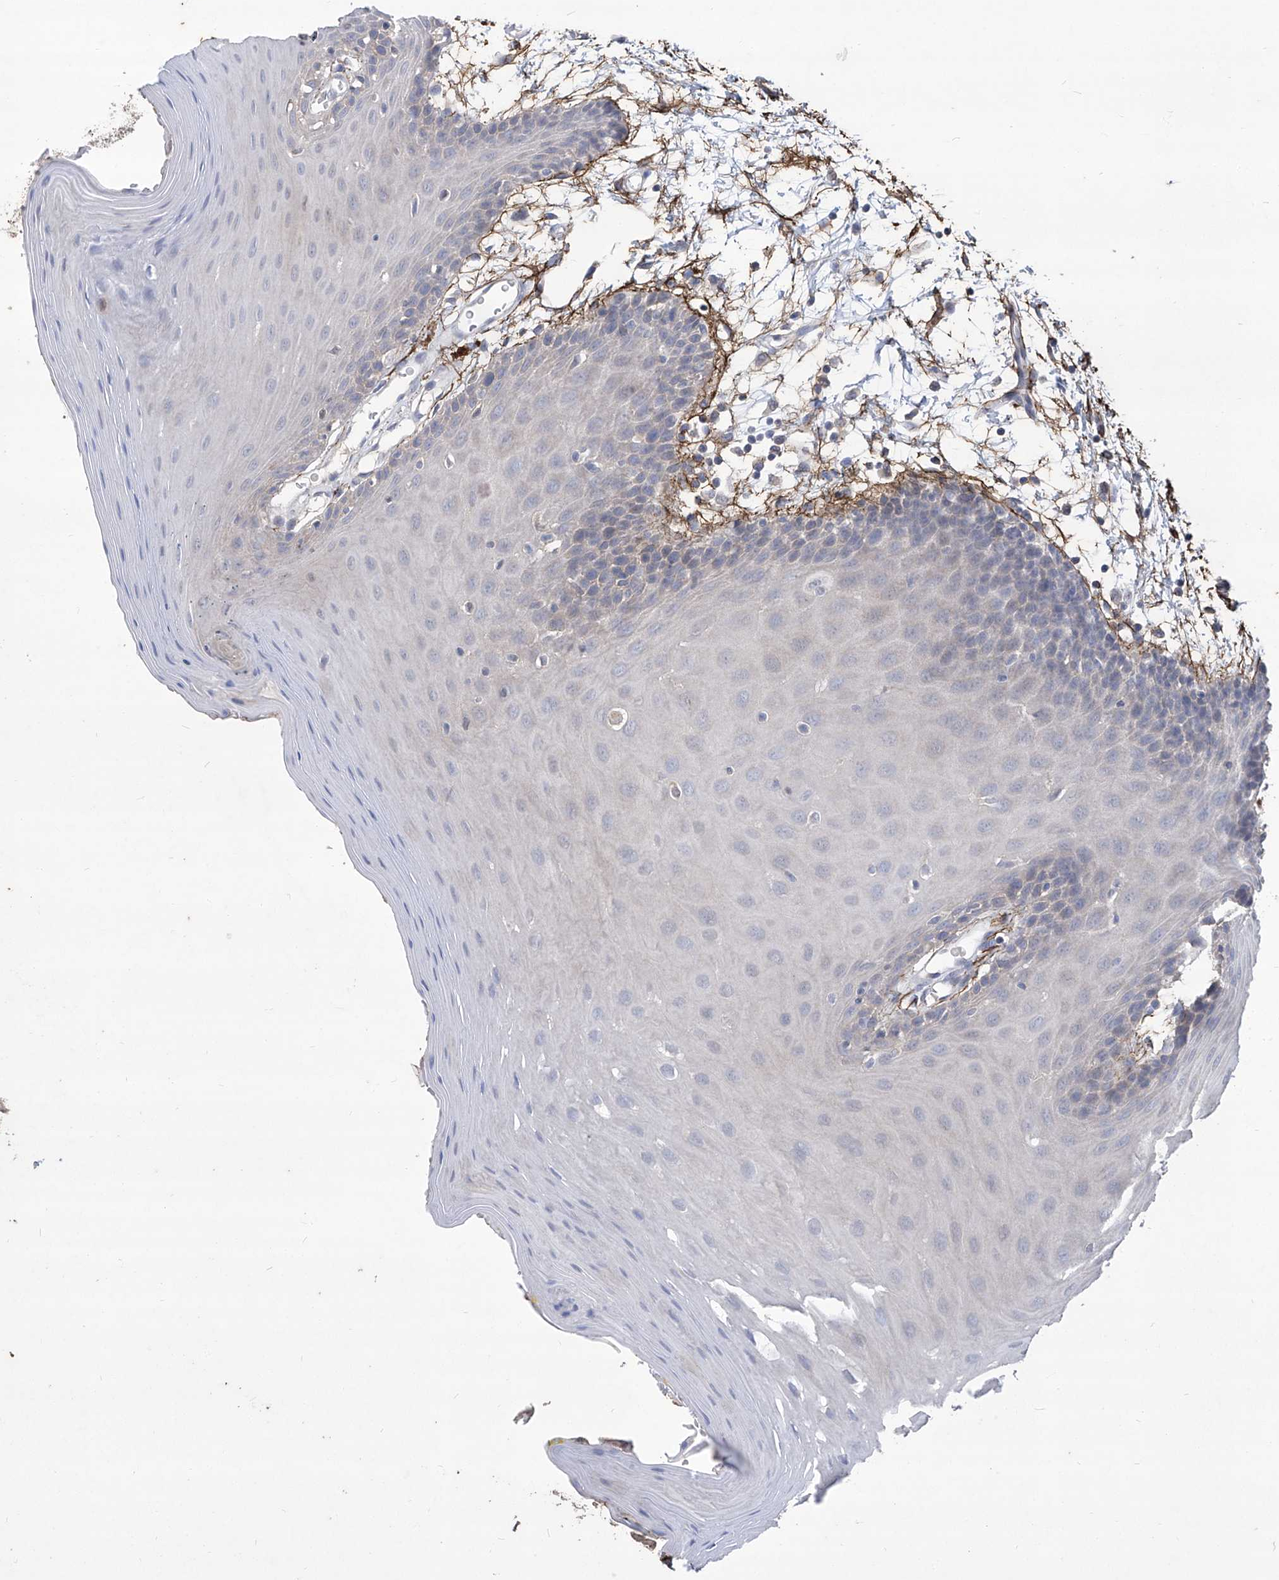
{"staining": {"intensity": "negative", "quantity": "none", "location": "none"}, "tissue": "oral mucosa", "cell_type": "Squamous epithelial cells", "image_type": "normal", "snomed": [{"axis": "morphology", "description": "Normal tissue, NOS"}, {"axis": "morphology", "description": "Squamous cell carcinoma, NOS"}, {"axis": "topography", "description": "Skeletal muscle"}, {"axis": "topography", "description": "Oral tissue"}, {"axis": "topography", "description": "Salivary gland"}, {"axis": "topography", "description": "Head-Neck"}], "caption": "Immunohistochemistry of normal oral mucosa displays no staining in squamous epithelial cells.", "gene": "TXNIP", "patient": {"sex": "male", "age": 54}}